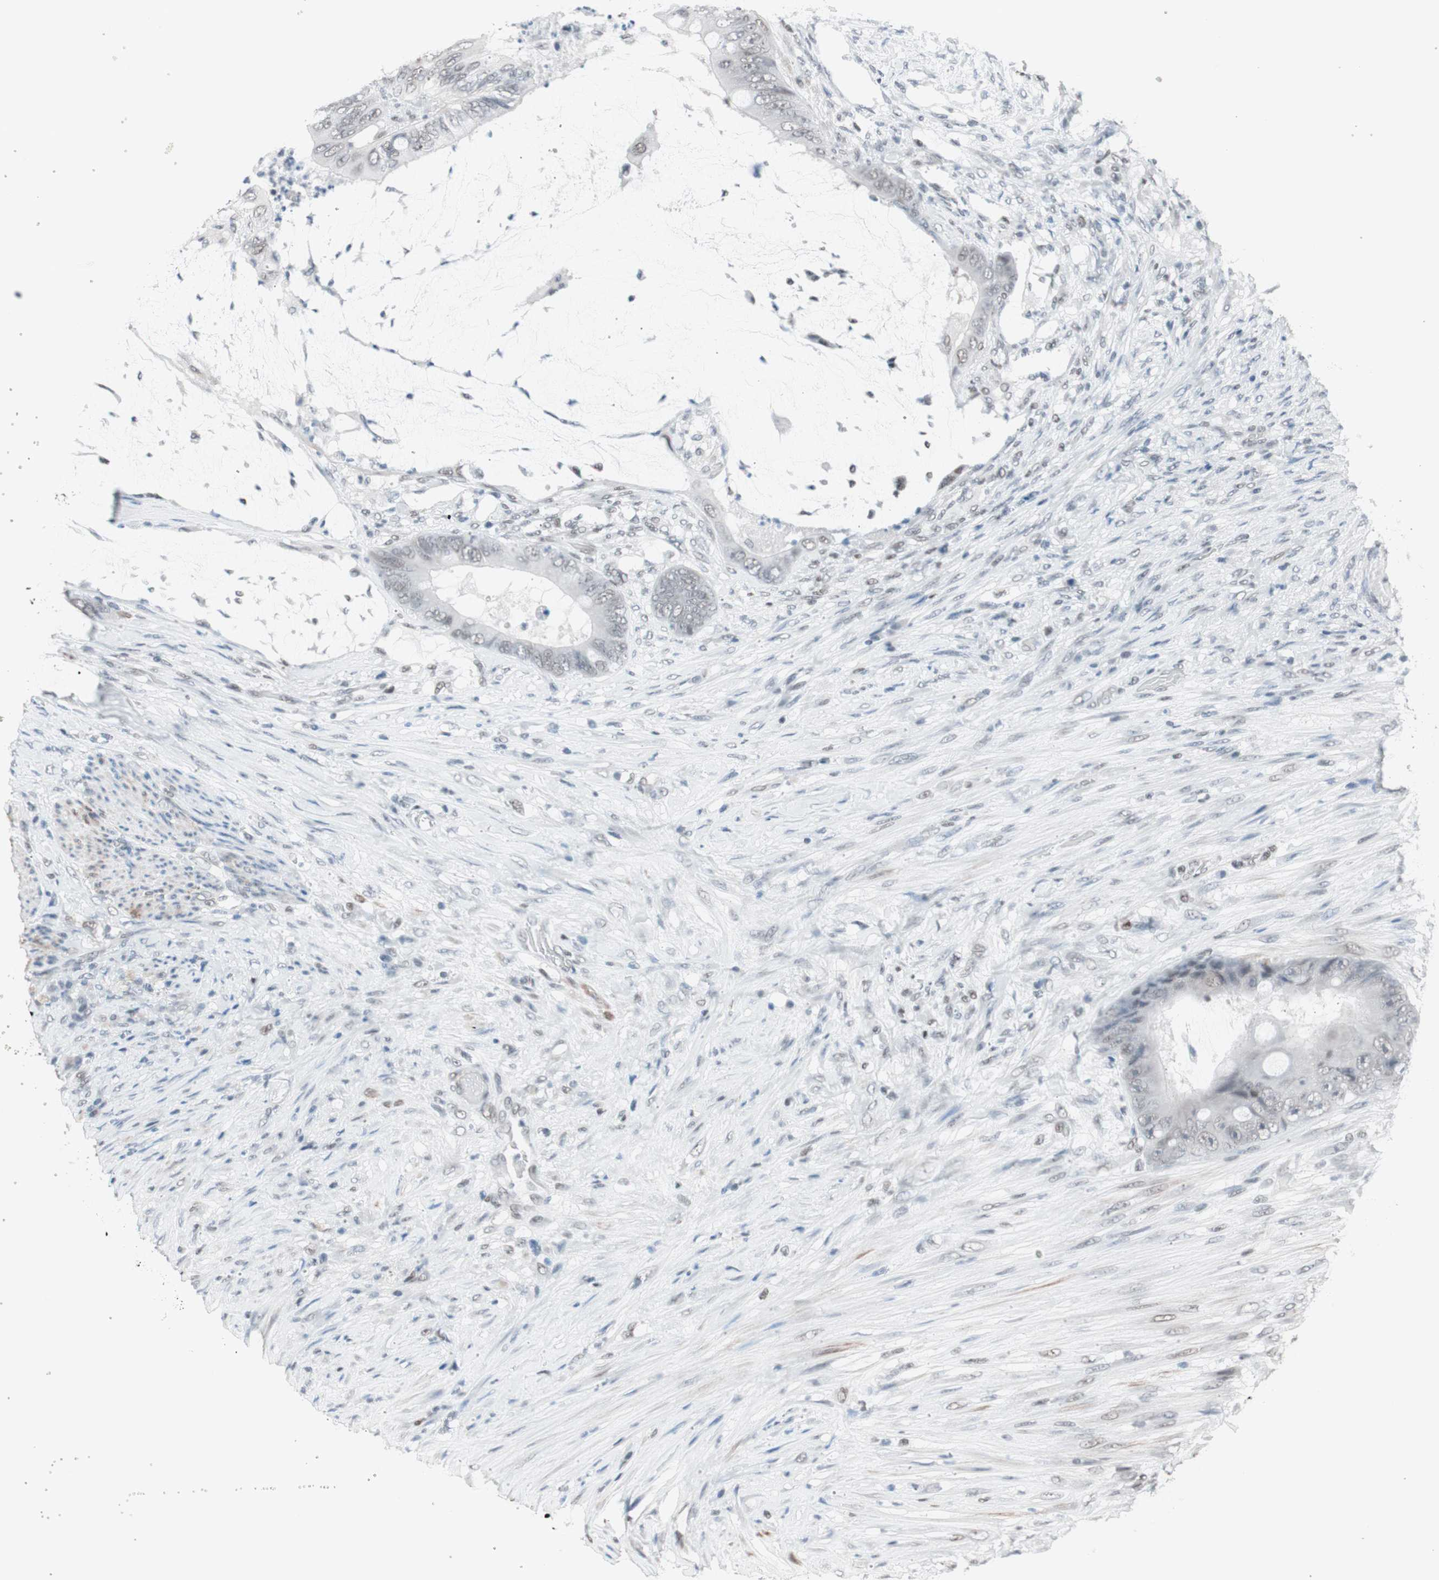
{"staining": {"intensity": "negative", "quantity": "none", "location": "none"}, "tissue": "colorectal cancer", "cell_type": "Tumor cells", "image_type": "cancer", "snomed": [{"axis": "morphology", "description": "Adenocarcinoma, NOS"}, {"axis": "topography", "description": "Rectum"}], "caption": "Human colorectal cancer (adenocarcinoma) stained for a protein using IHC demonstrates no staining in tumor cells.", "gene": "ARID1A", "patient": {"sex": "female", "age": 77}}